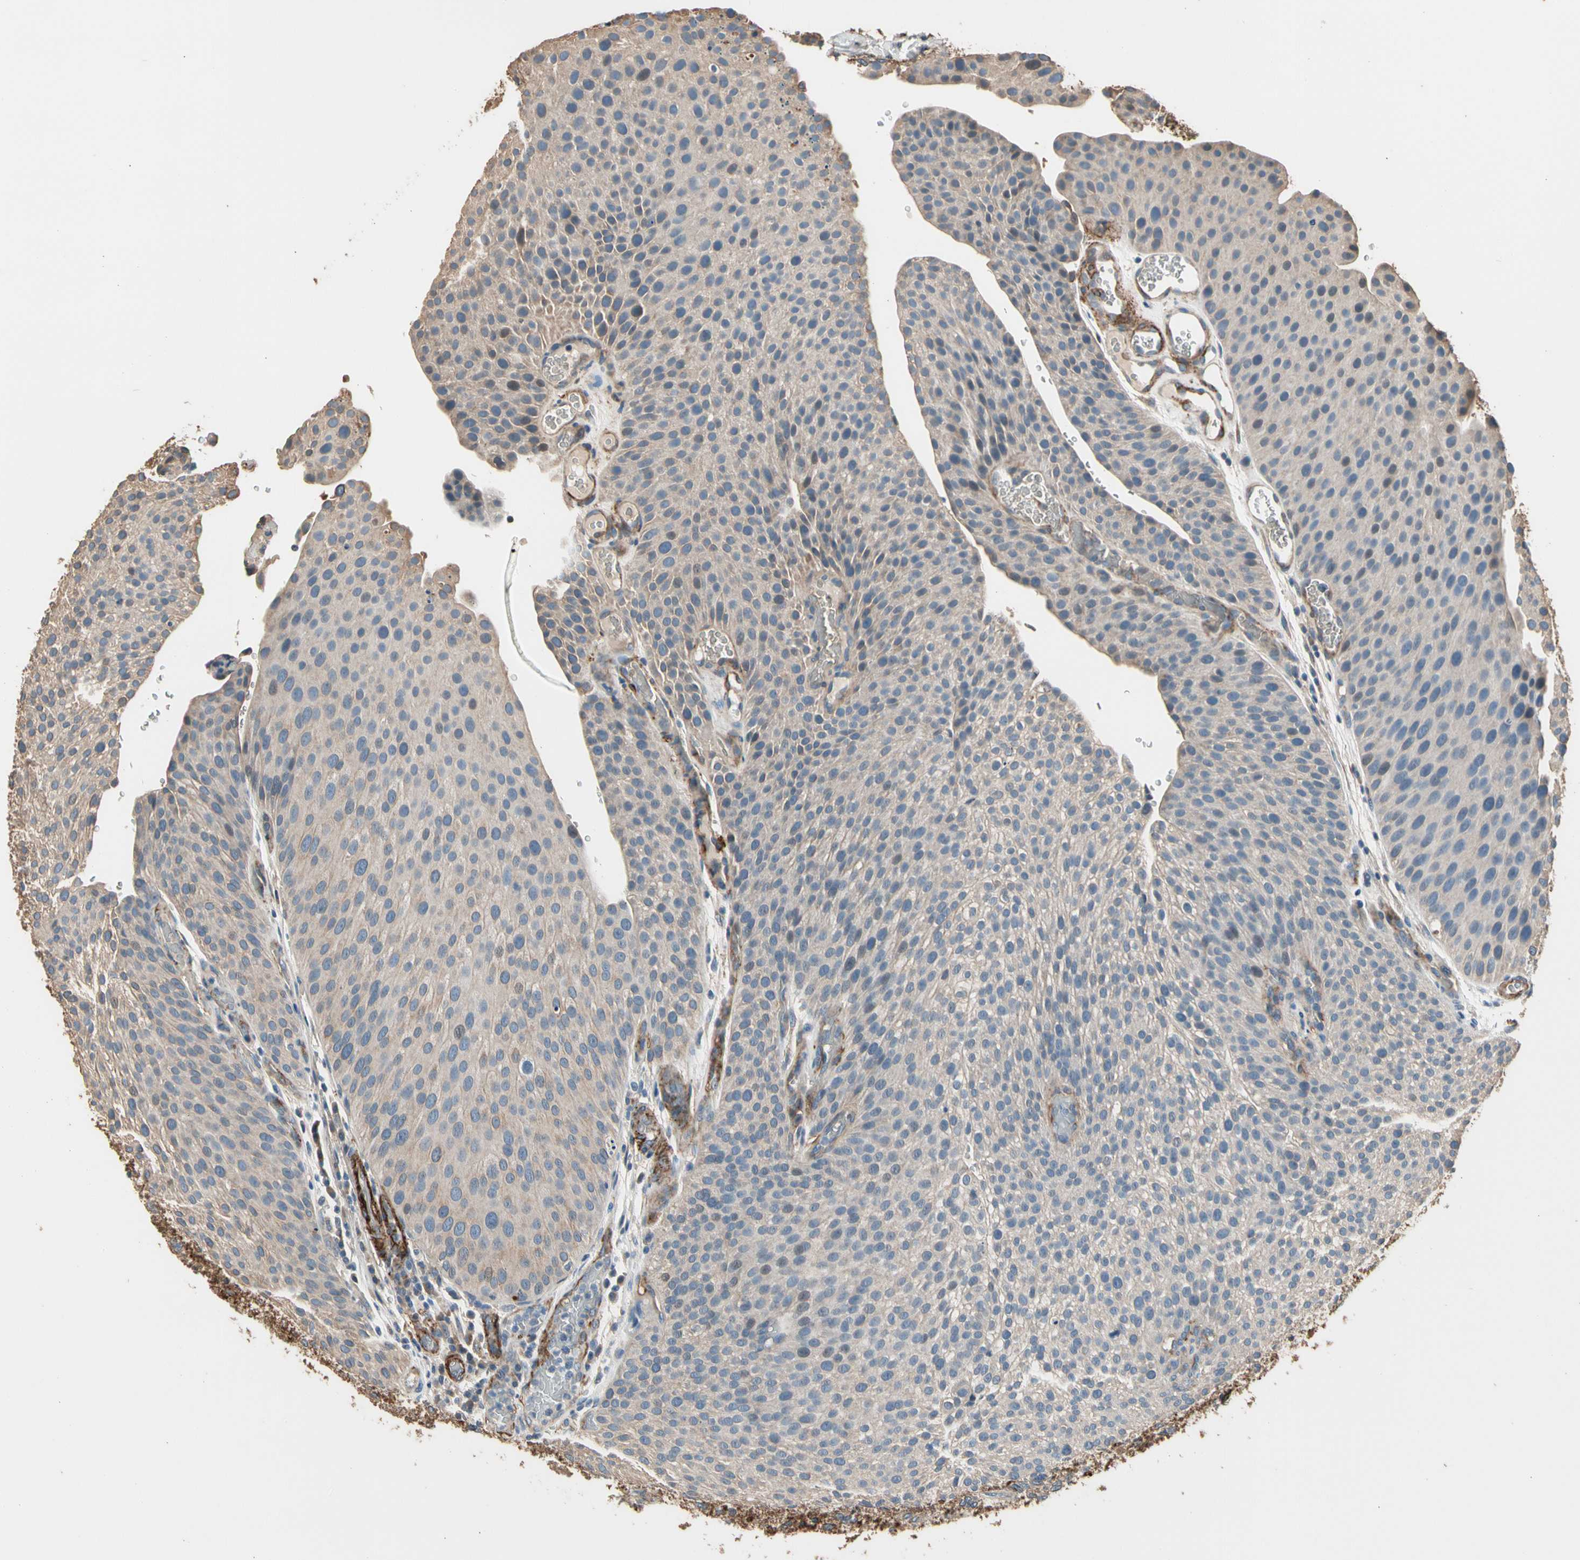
{"staining": {"intensity": "weak", "quantity": ">75%", "location": "cytoplasmic/membranous"}, "tissue": "urothelial cancer", "cell_type": "Tumor cells", "image_type": "cancer", "snomed": [{"axis": "morphology", "description": "Urothelial carcinoma, Low grade"}, {"axis": "topography", "description": "Smooth muscle"}, {"axis": "topography", "description": "Urinary bladder"}], "caption": "Immunohistochemical staining of urothelial carcinoma (low-grade) displays low levels of weak cytoplasmic/membranous expression in approximately >75% of tumor cells. (DAB = brown stain, brightfield microscopy at high magnification).", "gene": "SUSD2", "patient": {"sex": "male", "age": 60}}